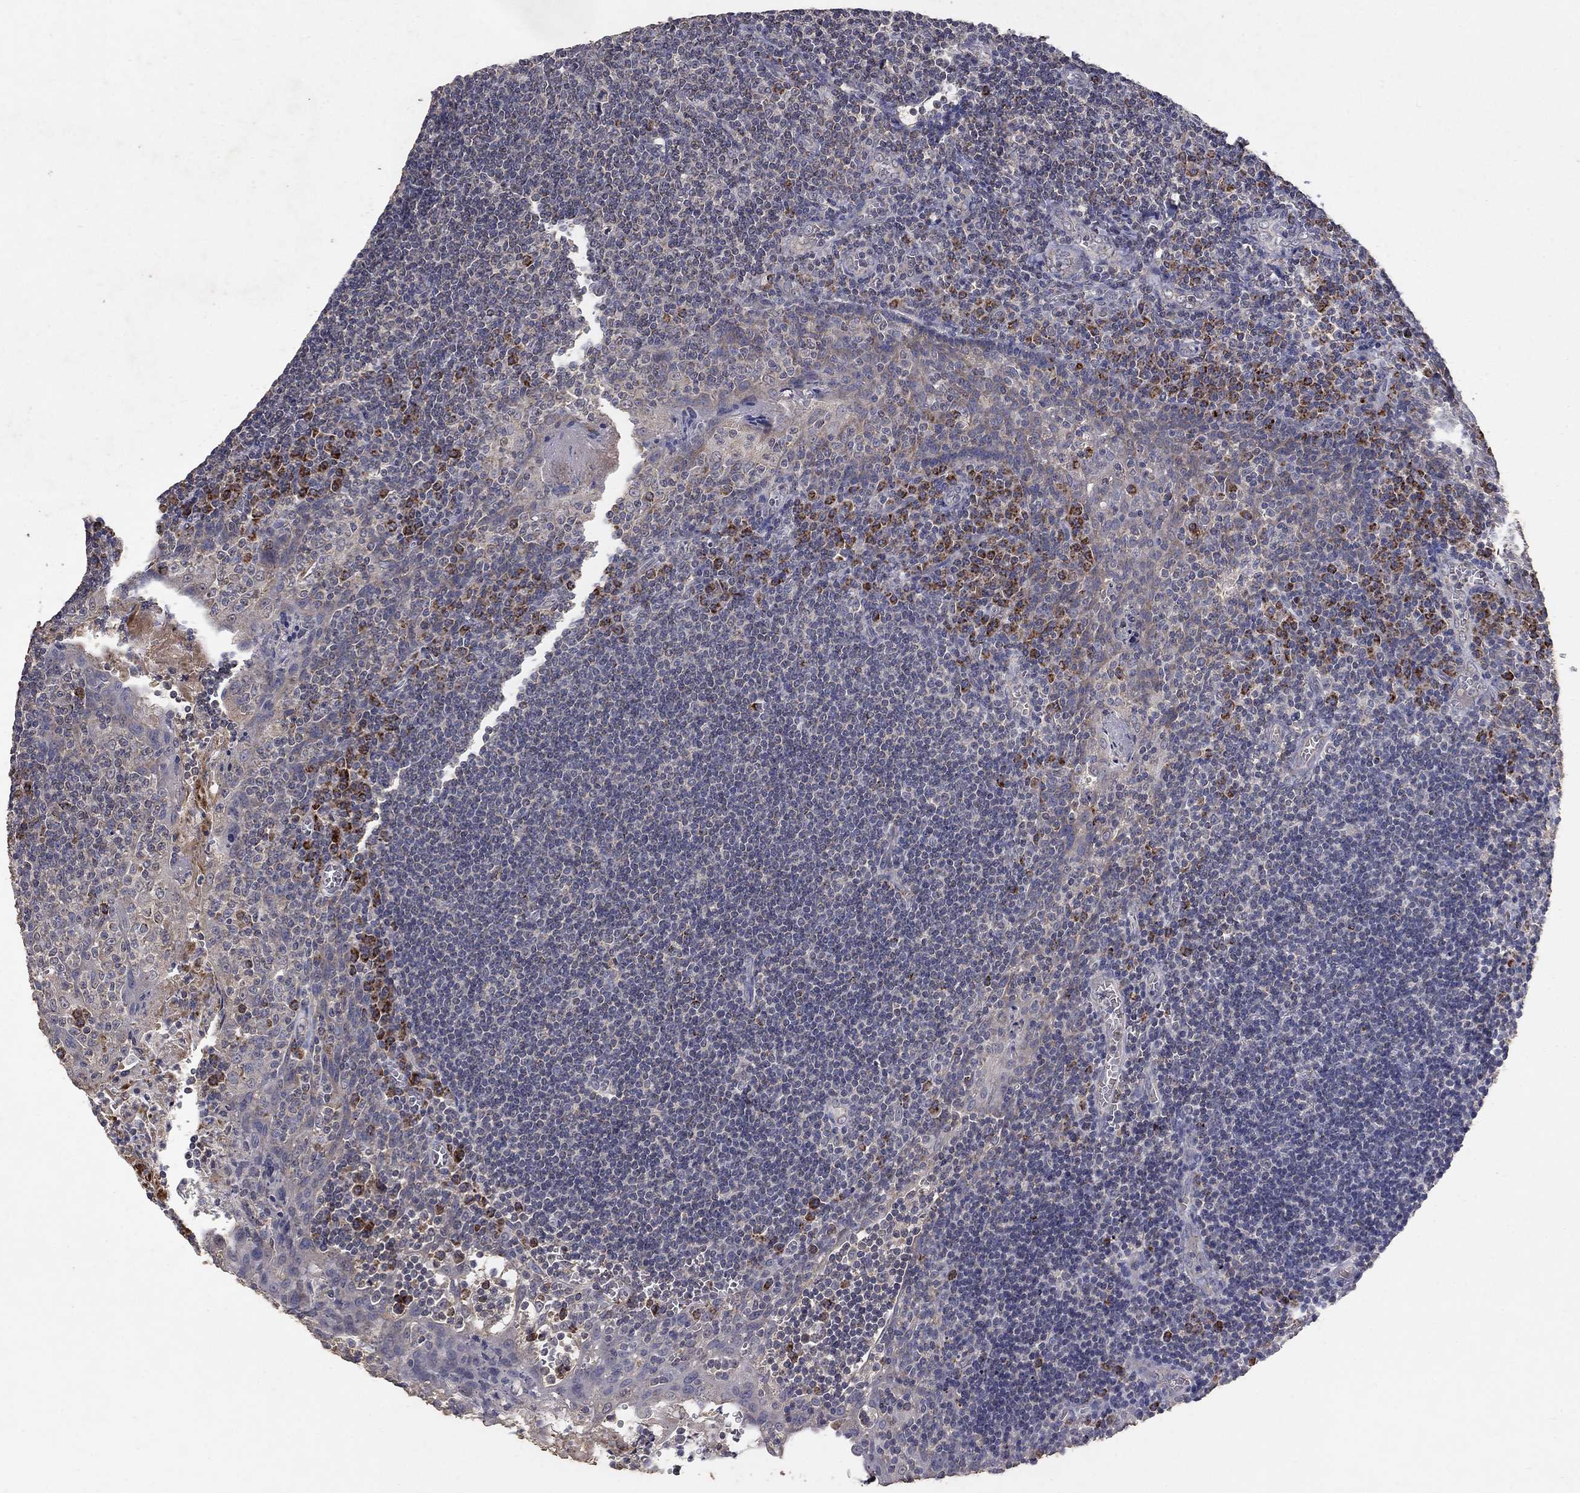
{"staining": {"intensity": "strong", "quantity": "25%-75%", "location": "cytoplasmic/membranous"}, "tissue": "tonsil", "cell_type": "Germinal center cells", "image_type": "normal", "snomed": [{"axis": "morphology", "description": "Normal tissue, NOS"}, {"axis": "morphology", "description": "Inflammation, NOS"}, {"axis": "topography", "description": "Tonsil"}], "caption": "Protein expression analysis of unremarkable tonsil reveals strong cytoplasmic/membranous staining in approximately 25%-75% of germinal center cells. (DAB (3,3'-diaminobenzidine) = brown stain, brightfield microscopy at high magnification).", "gene": "GPSM1", "patient": {"sex": "female", "age": 31}}